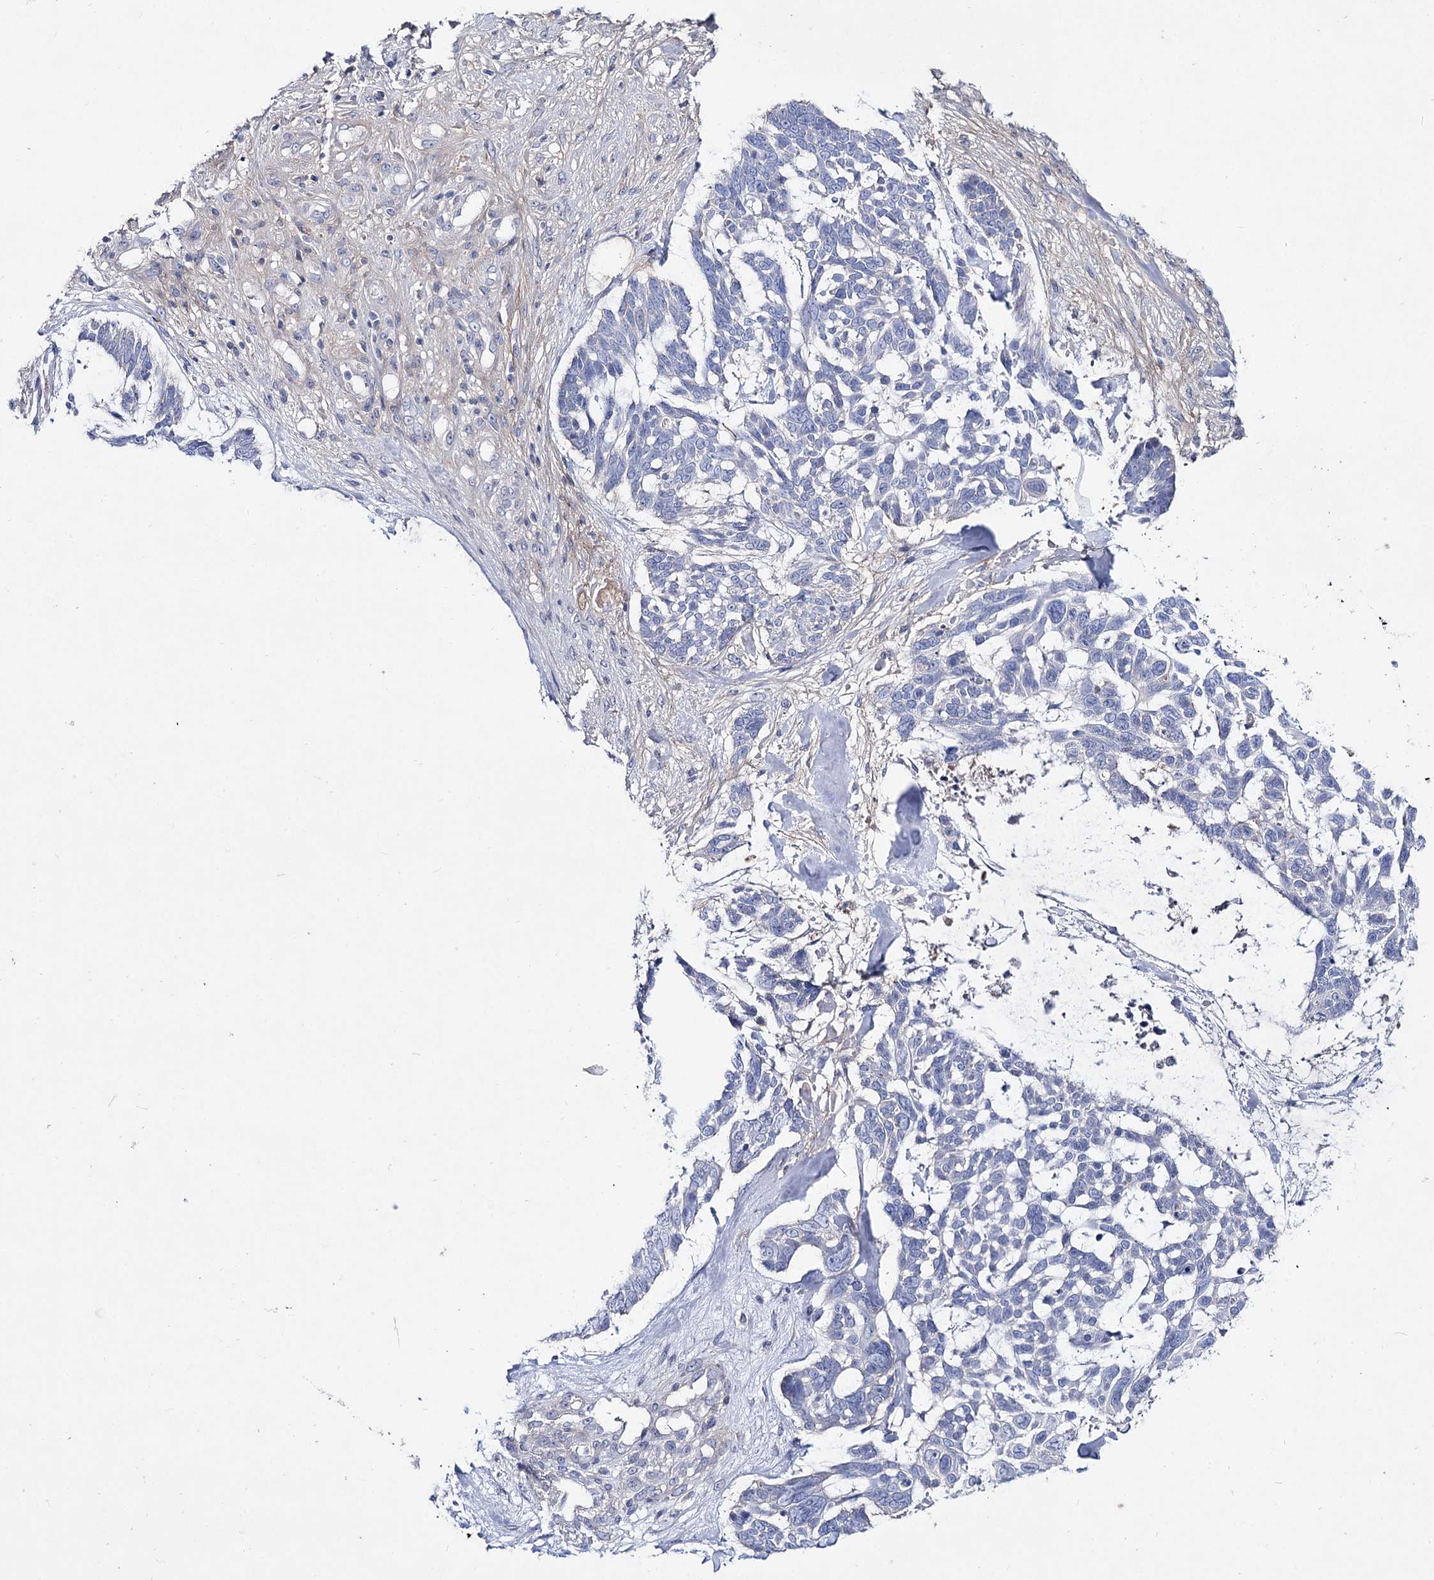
{"staining": {"intensity": "negative", "quantity": "none", "location": "none"}, "tissue": "skin cancer", "cell_type": "Tumor cells", "image_type": "cancer", "snomed": [{"axis": "morphology", "description": "Basal cell carcinoma"}, {"axis": "topography", "description": "Skin"}], "caption": "IHC image of neoplastic tissue: skin cancer (basal cell carcinoma) stained with DAB (3,3'-diaminobenzidine) demonstrates no significant protein positivity in tumor cells. The staining was performed using DAB (3,3'-diaminobenzidine) to visualize the protein expression in brown, while the nuclei were stained in blue with hematoxylin (Magnification: 20x).", "gene": "LRRC14B", "patient": {"sex": "male", "age": 88}}